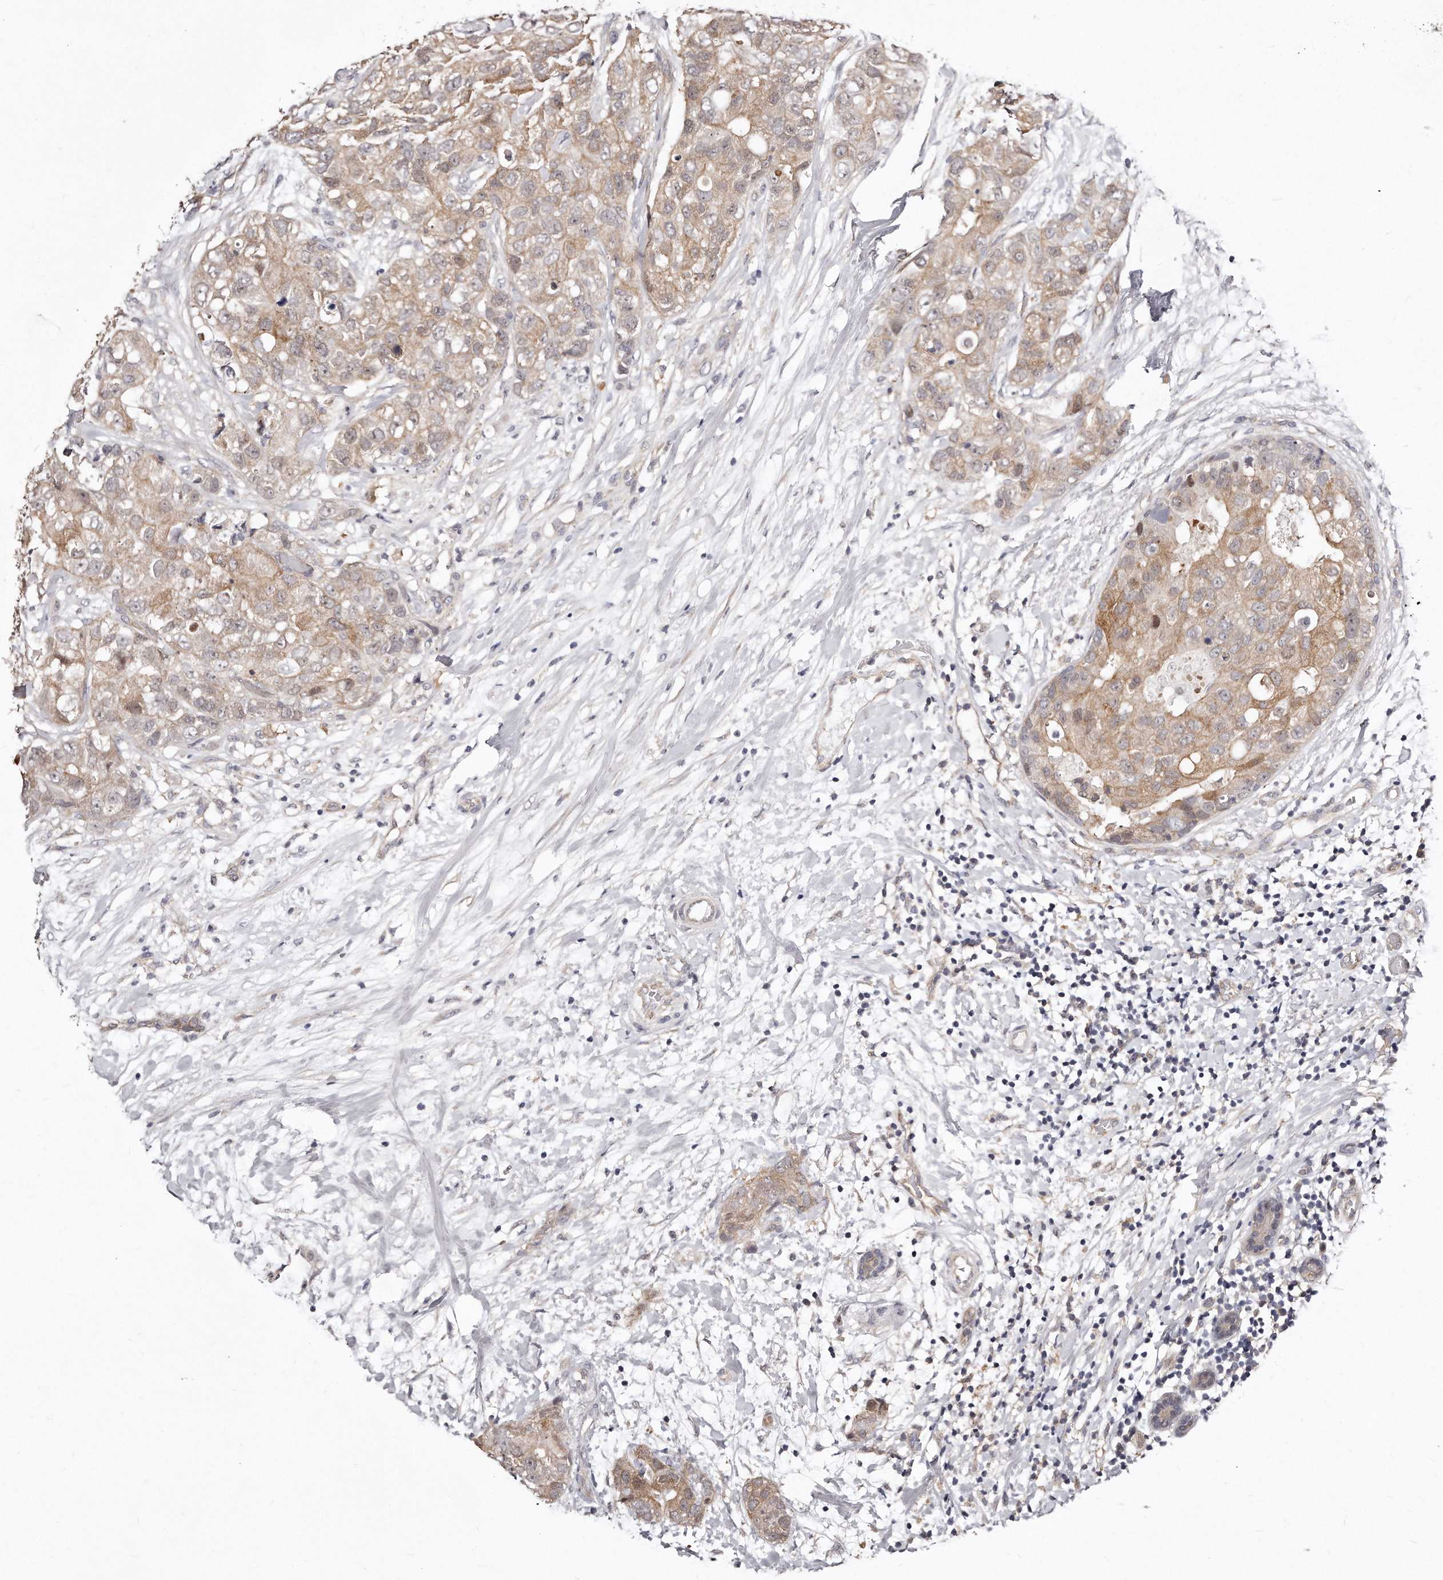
{"staining": {"intensity": "weak", "quantity": ">75%", "location": "cytoplasmic/membranous"}, "tissue": "breast cancer", "cell_type": "Tumor cells", "image_type": "cancer", "snomed": [{"axis": "morphology", "description": "Duct carcinoma"}, {"axis": "topography", "description": "Breast"}], "caption": "This micrograph shows breast cancer stained with IHC to label a protein in brown. The cytoplasmic/membranous of tumor cells show weak positivity for the protein. Nuclei are counter-stained blue.", "gene": "CASZ1", "patient": {"sex": "female", "age": 62}}